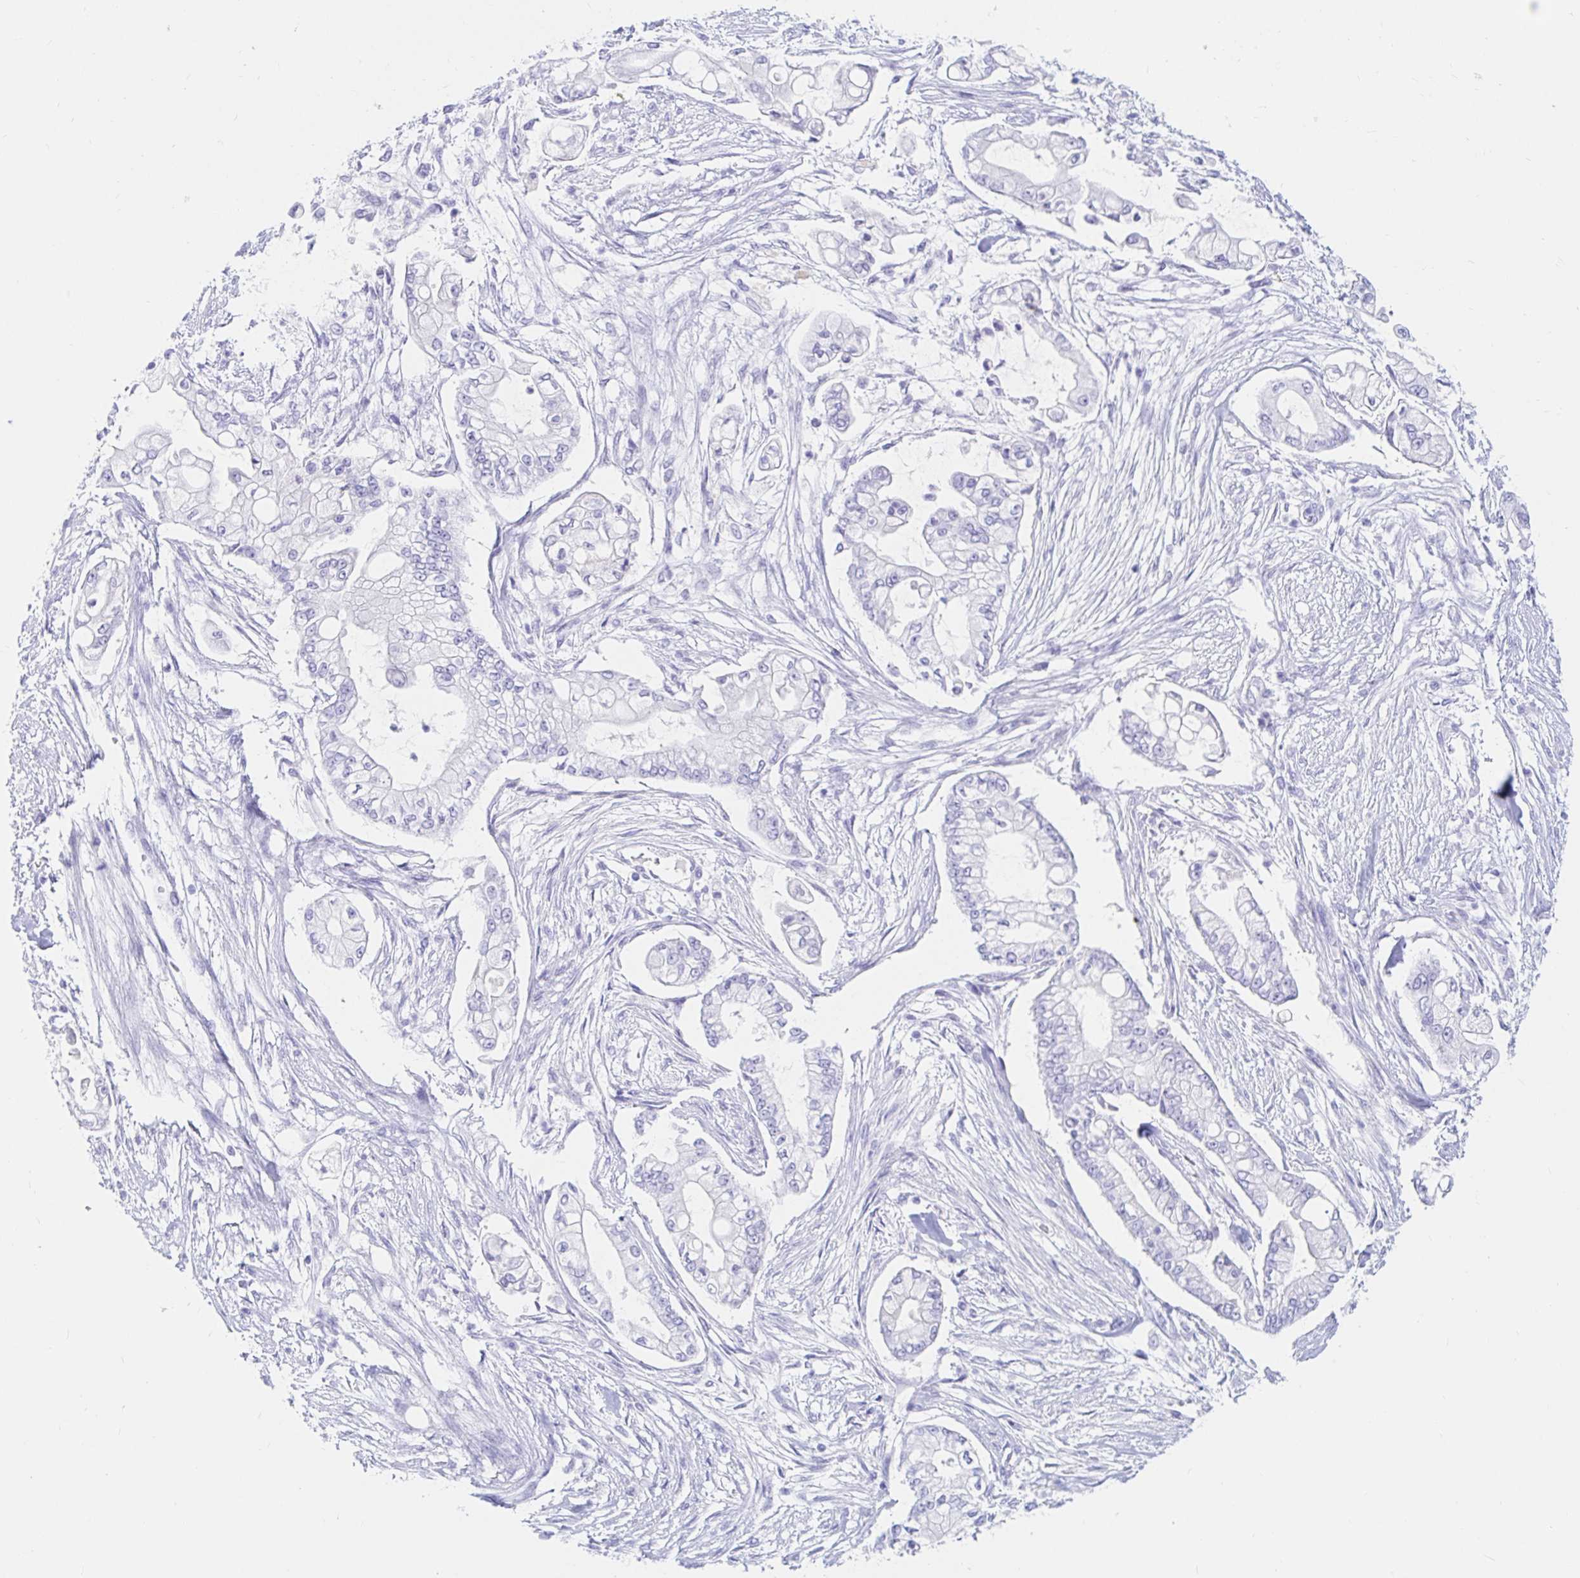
{"staining": {"intensity": "negative", "quantity": "none", "location": "none"}, "tissue": "pancreatic cancer", "cell_type": "Tumor cells", "image_type": "cancer", "snomed": [{"axis": "morphology", "description": "Adenocarcinoma, NOS"}, {"axis": "topography", "description": "Pancreas"}], "caption": "Tumor cells are negative for brown protein staining in pancreatic cancer (adenocarcinoma). (DAB immunohistochemistry (IHC) visualized using brightfield microscopy, high magnification).", "gene": "OR6T1", "patient": {"sex": "female", "age": 69}}